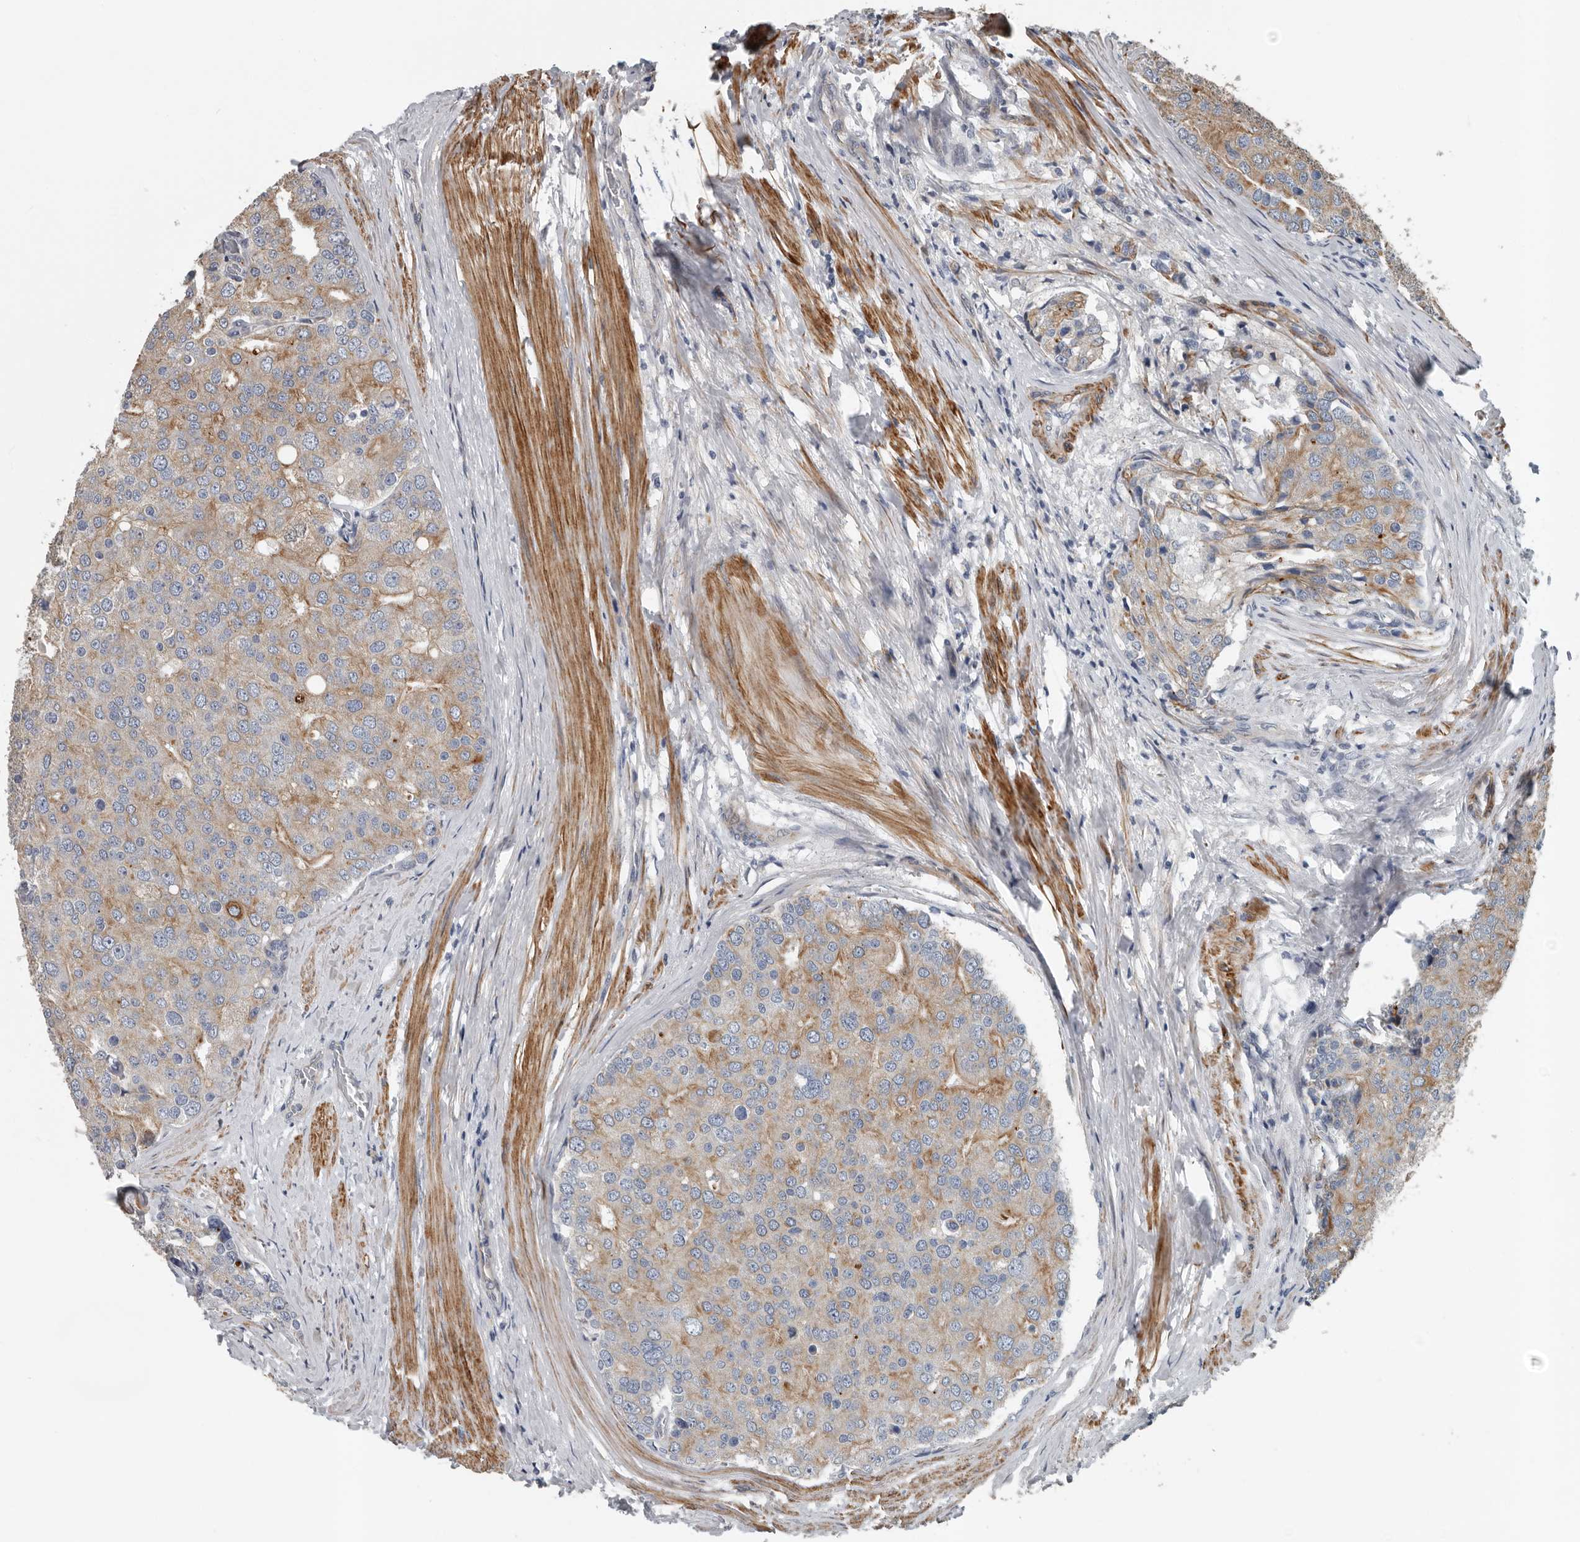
{"staining": {"intensity": "moderate", "quantity": "25%-75%", "location": "cytoplasmic/membranous"}, "tissue": "prostate cancer", "cell_type": "Tumor cells", "image_type": "cancer", "snomed": [{"axis": "morphology", "description": "Adenocarcinoma, High grade"}, {"axis": "topography", "description": "Prostate"}], "caption": "Protein analysis of adenocarcinoma (high-grade) (prostate) tissue displays moderate cytoplasmic/membranous staining in about 25%-75% of tumor cells.", "gene": "DPY19L4", "patient": {"sex": "male", "age": 50}}